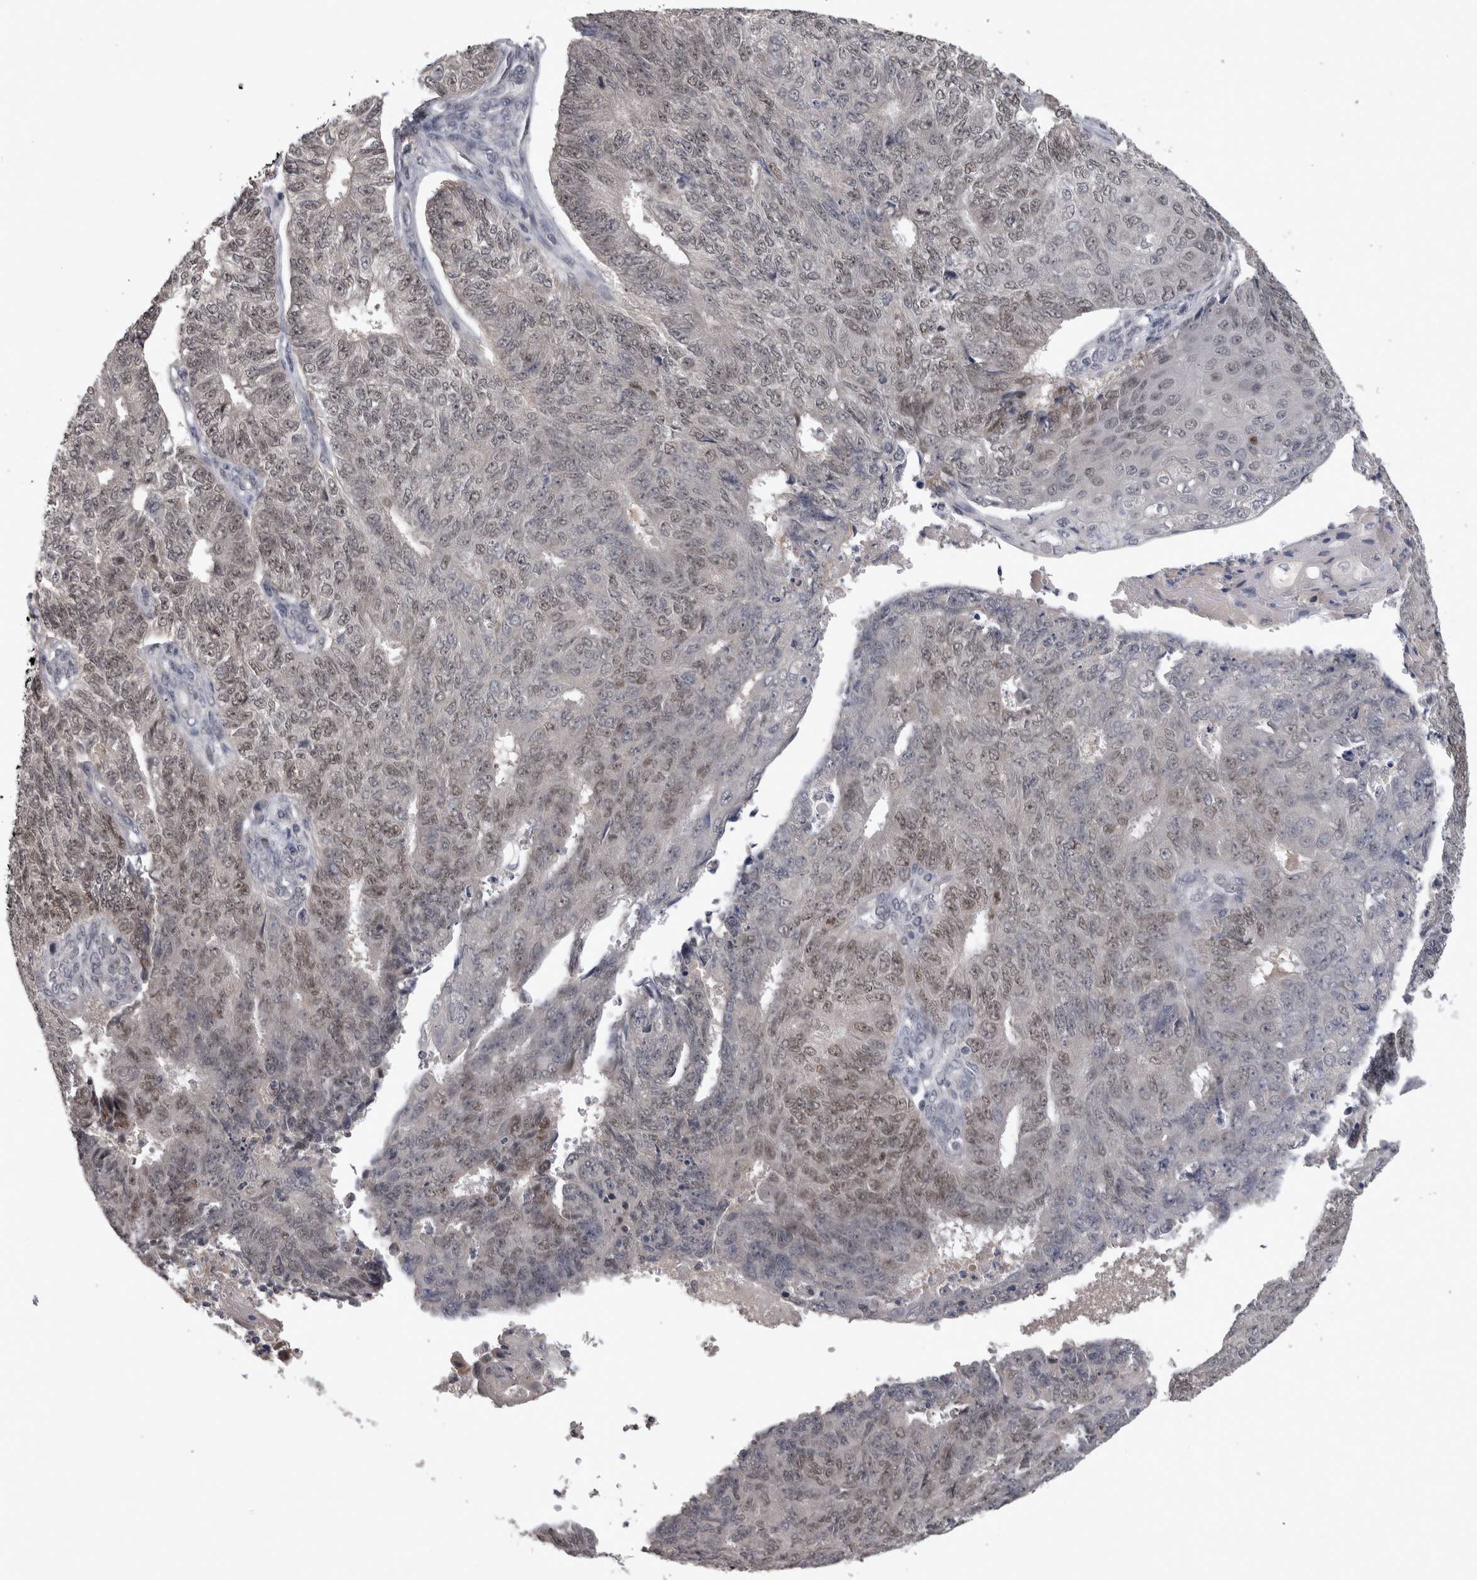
{"staining": {"intensity": "weak", "quantity": ">75%", "location": "nuclear"}, "tissue": "endometrial cancer", "cell_type": "Tumor cells", "image_type": "cancer", "snomed": [{"axis": "morphology", "description": "Adenocarcinoma, NOS"}, {"axis": "topography", "description": "Endometrium"}], "caption": "About >75% of tumor cells in adenocarcinoma (endometrial) demonstrate weak nuclear protein expression as visualized by brown immunohistochemical staining.", "gene": "ZNF114", "patient": {"sex": "female", "age": 32}}